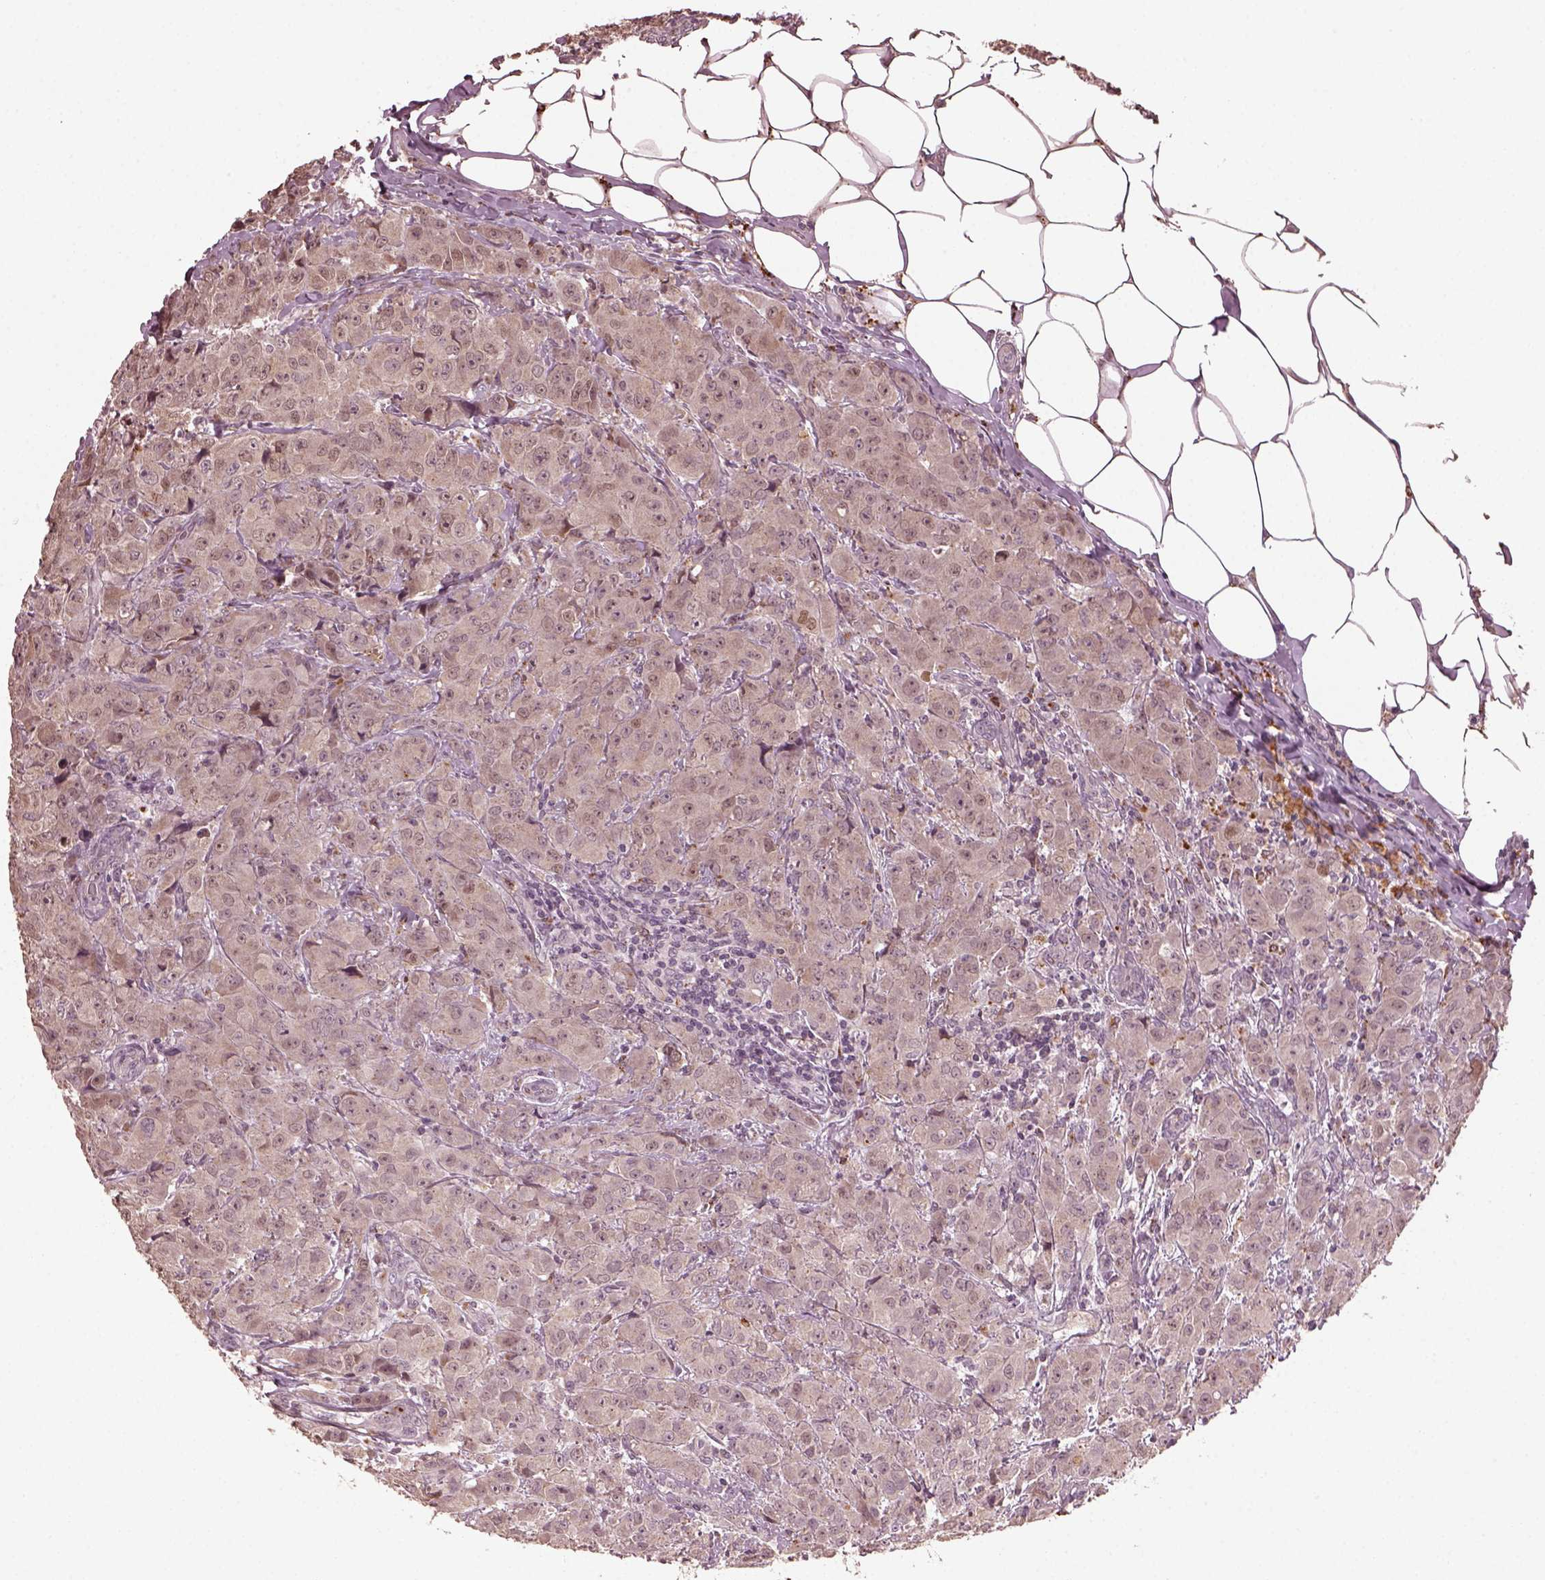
{"staining": {"intensity": "weak", "quantity": "<25%", "location": "cytoplasmic/membranous"}, "tissue": "breast cancer", "cell_type": "Tumor cells", "image_type": "cancer", "snomed": [{"axis": "morphology", "description": "Normal tissue, NOS"}, {"axis": "morphology", "description": "Duct carcinoma"}, {"axis": "topography", "description": "Breast"}], "caption": "A high-resolution image shows IHC staining of breast cancer, which demonstrates no significant positivity in tumor cells. Brightfield microscopy of immunohistochemistry stained with DAB (3,3'-diaminobenzidine) (brown) and hematoxylin (blue), captured at high magnification.", "gene": "RUFY3", "patient": {"sex": "female", "age": 43}}